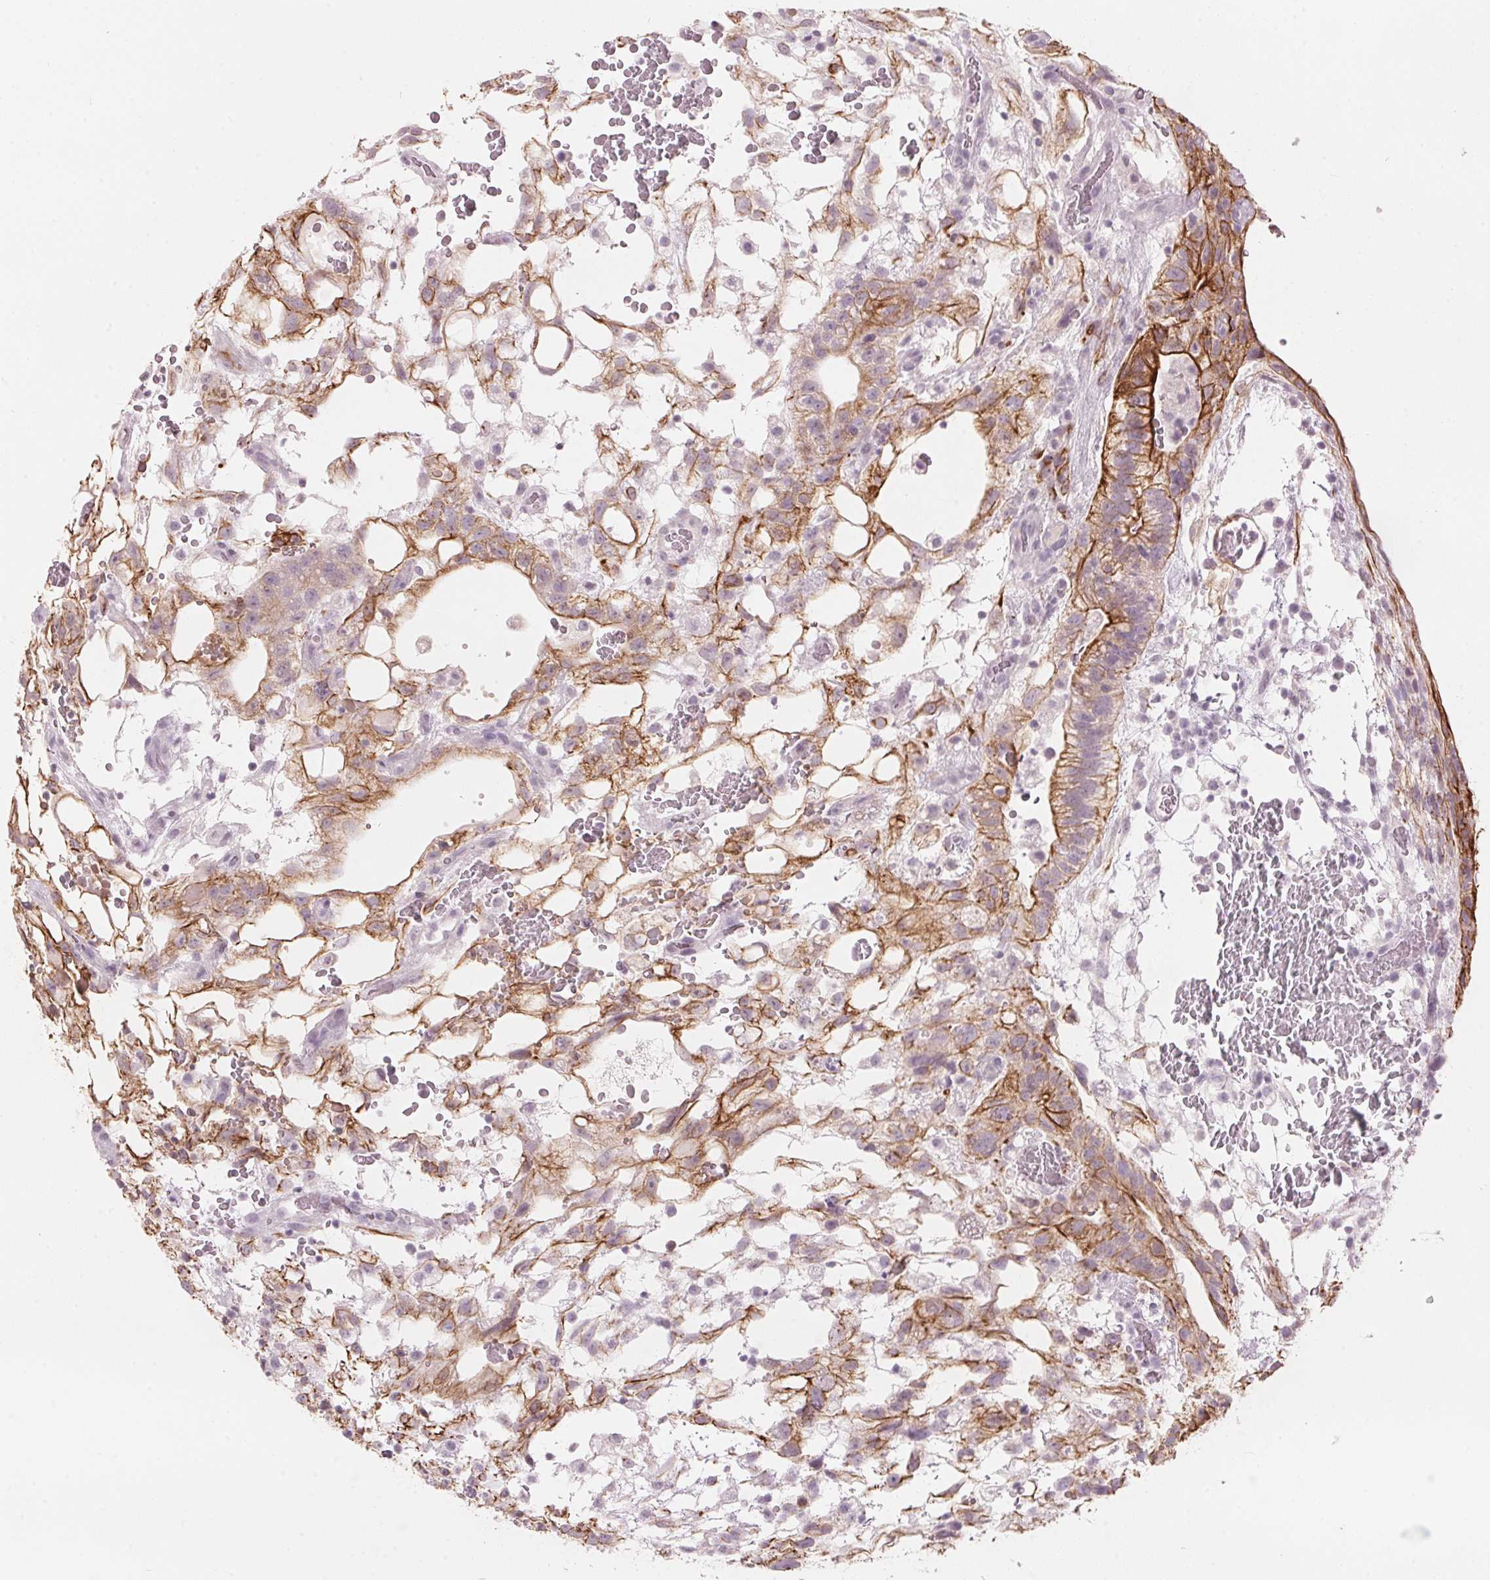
{"staining": {"intensity": "moderate", "quantity": "25%-75%", "location": "cytoplasmic/membranous"}, "tissue": "testis cancer", "cell_type": "Tumor cells", "image_type": "cancer", "snomed": [{"axis": "morphology", "description": "Normal tissue, NOS"}, {"axis": "morphology", "description": "Carcinoma, Embryonal, NOS"}, {"axis": "topography", "description": "Testis"}], "caption": "An image of human testis embryonal carcinoma stained for a protein demonstrates moderate cytoplasmic/membranous brown staining in tumor cells.", "gene": "SCTR", "patient": {"sex": "male", "age": 32}}